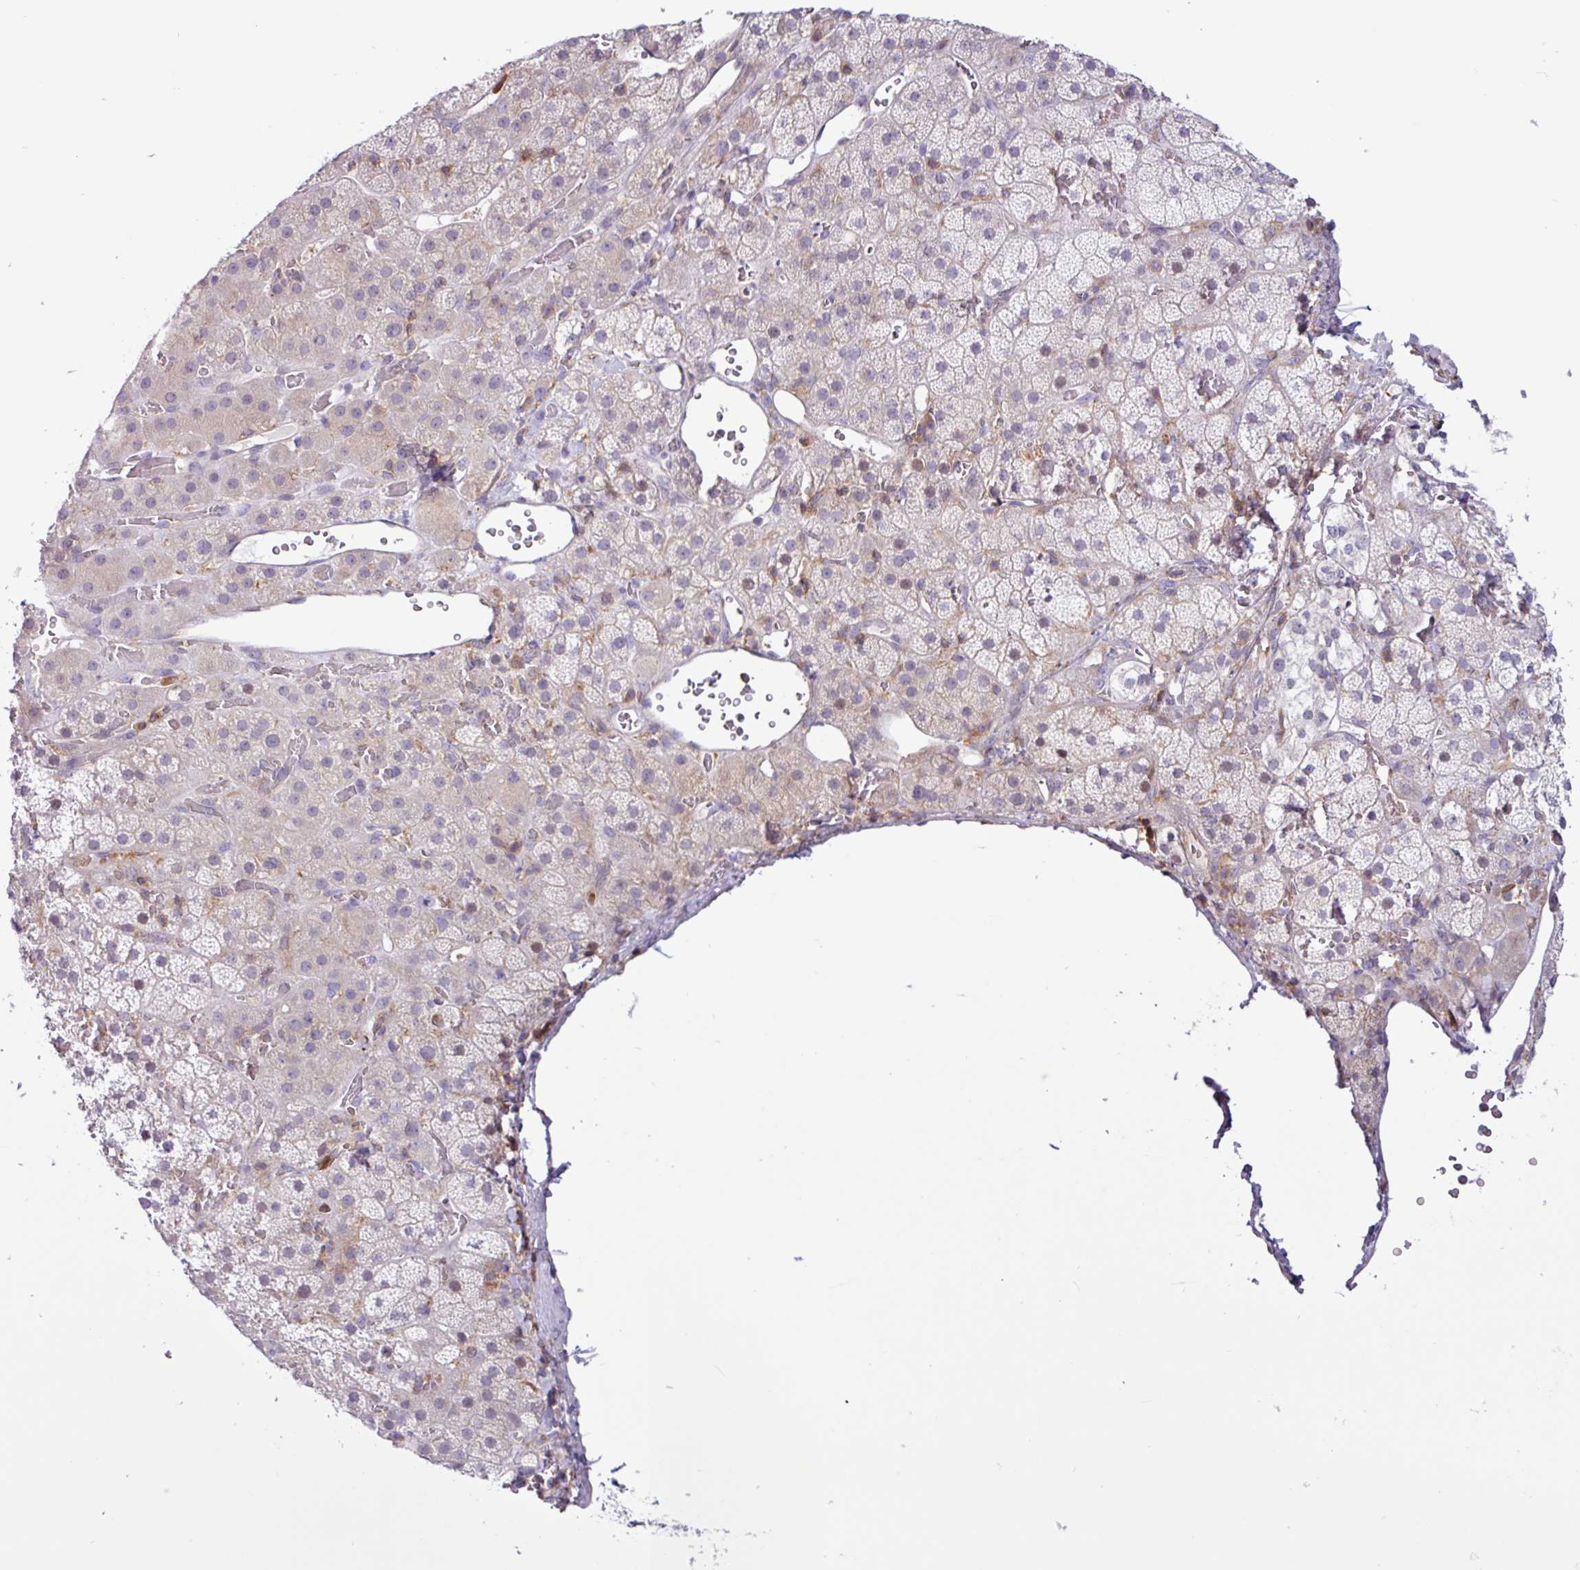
{"staining": {"intensity": "weak", "quantity": "<25%", "location": "cytoplasmic/membranous"}, "tissue": "adrenal gland", "cell_type": "Glandular cells", "image_type": "normal", "snomed": [{"axis": "morphology", "description": "Normal tissue, NOS"}, {"axis": "topography", "description": "Adrenal gland"}], "caption": "The photomicrograph demonstrates no significant positivity in glandular cells of adrenal gland. Nuclei are stained in blue.", "gene": "ACTR3B", "patient": {"sex": "male", "age": 57}}